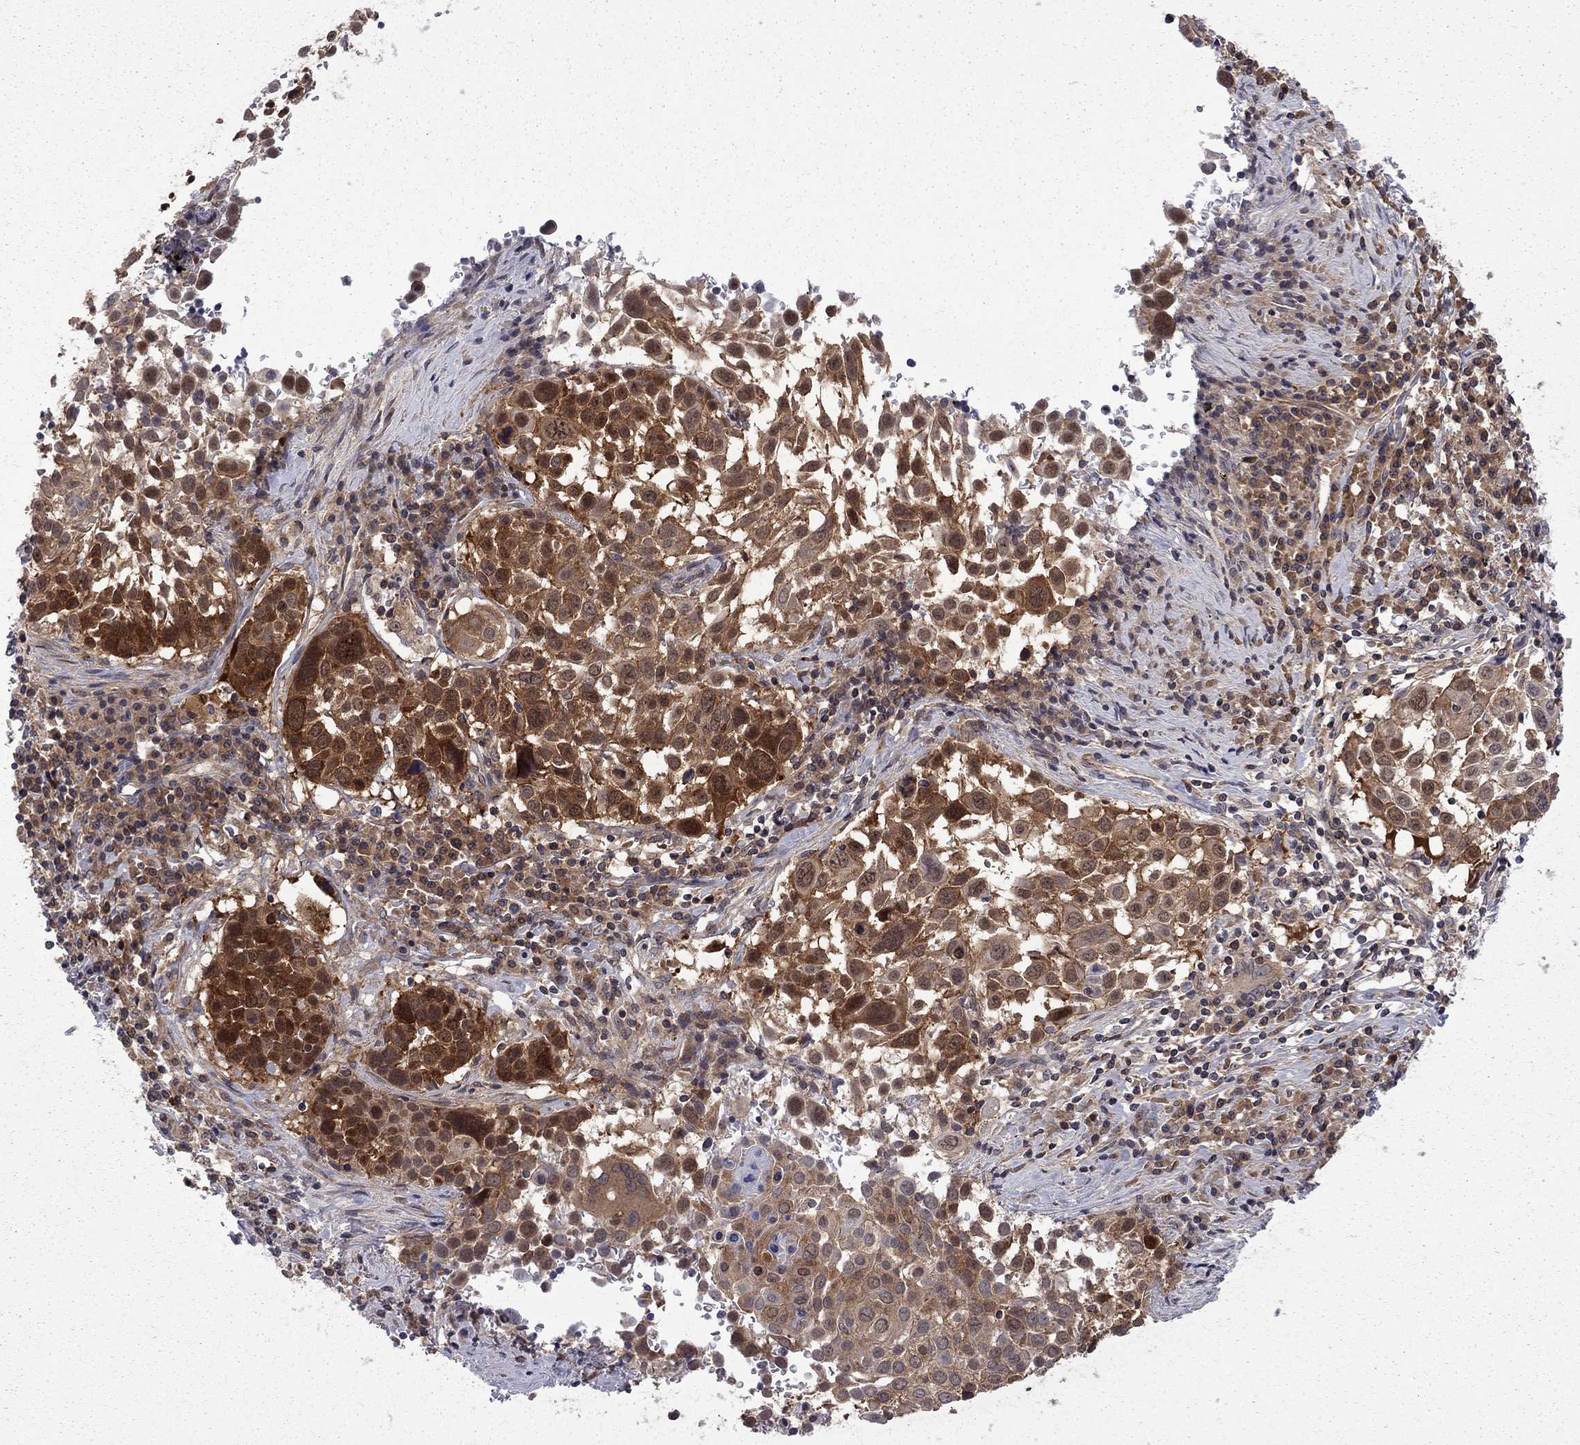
{"staining": {"intensity": "strong", "quantity": ">75%", "location": "cytoplasmic/membranous"}, "tissue": "lung cancer", "cell_type": "Tumor cells", "image_type": "cancer", "snomed": [{"axis": "morphology", "description": "Squamous cell carcinoma, NOS"}, {"axis": "topography", "description": "Lung"}], "caption": "The image shows immunohistochemical staining of lung squamous cell carcinoma. There is strong cytoplasmic/membranous expression is appreciated in approximately >75% of tumor cells.", "gene": "NAA50", "patient": {"sex": "male", "age": 57}}